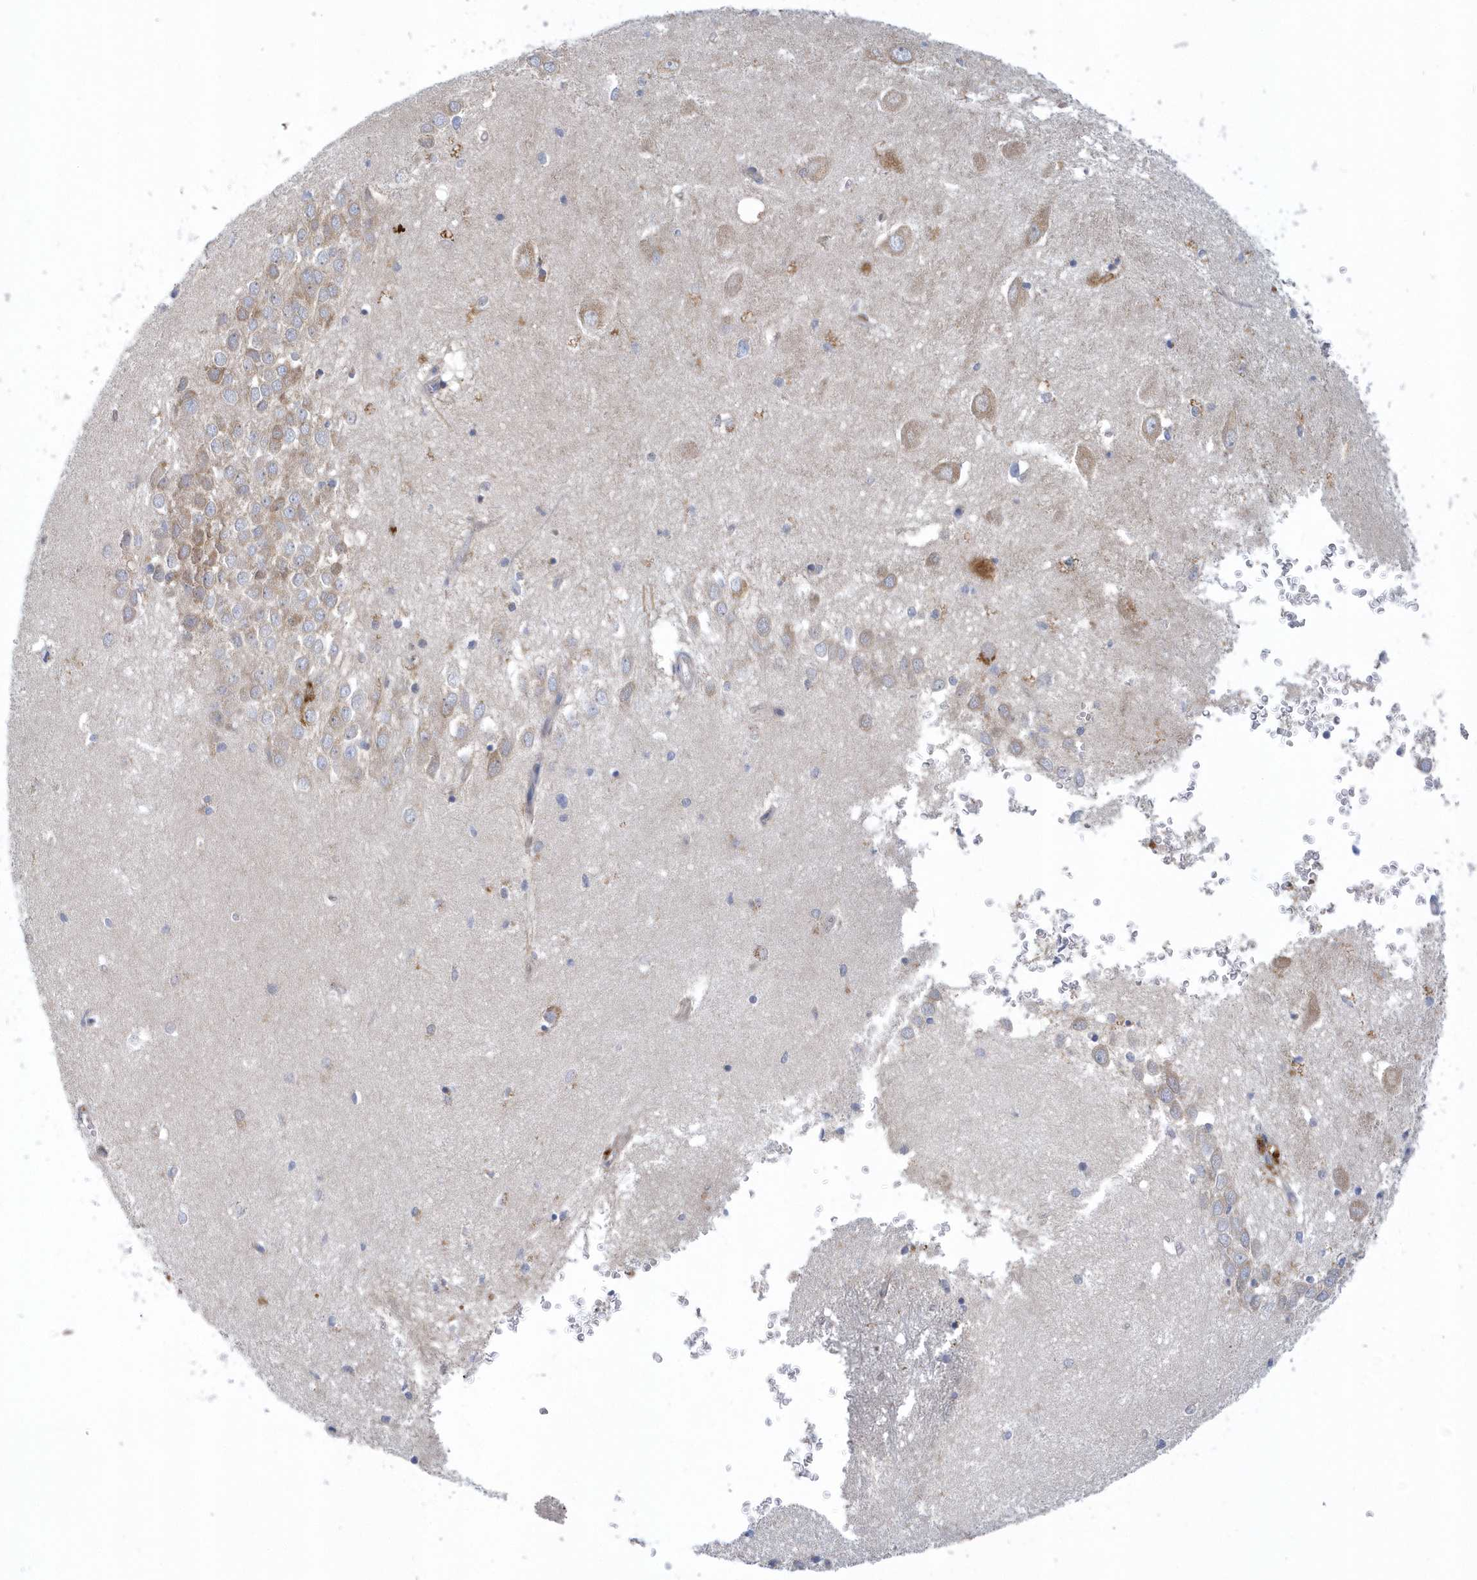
{"staining": {"intensity": "weak", "quantity": "<25%", "location": "cytoplasmic/membranous"}, "tissue": "hippocampus", "cell_type": "Glial cells", "image_type": "normal", "snomed": [{"axis": "morphology", "description": "Normal tissue, NOS"}, {"axis": "topography", "description": "Hippocampus"}], "caption": "DAB (3,3'-diaminobenzidine) immunohistochemical staining of benign hippocampus exhibits no significant staining in glial cells. The staining was performed using DAB to visualize the protein expression in brown, while the nuclei were stained in blue with hematoxylin (Magnification: 20x).", "gene": "VWA5B2", "patient": {"sex": "female", "age": 64}}